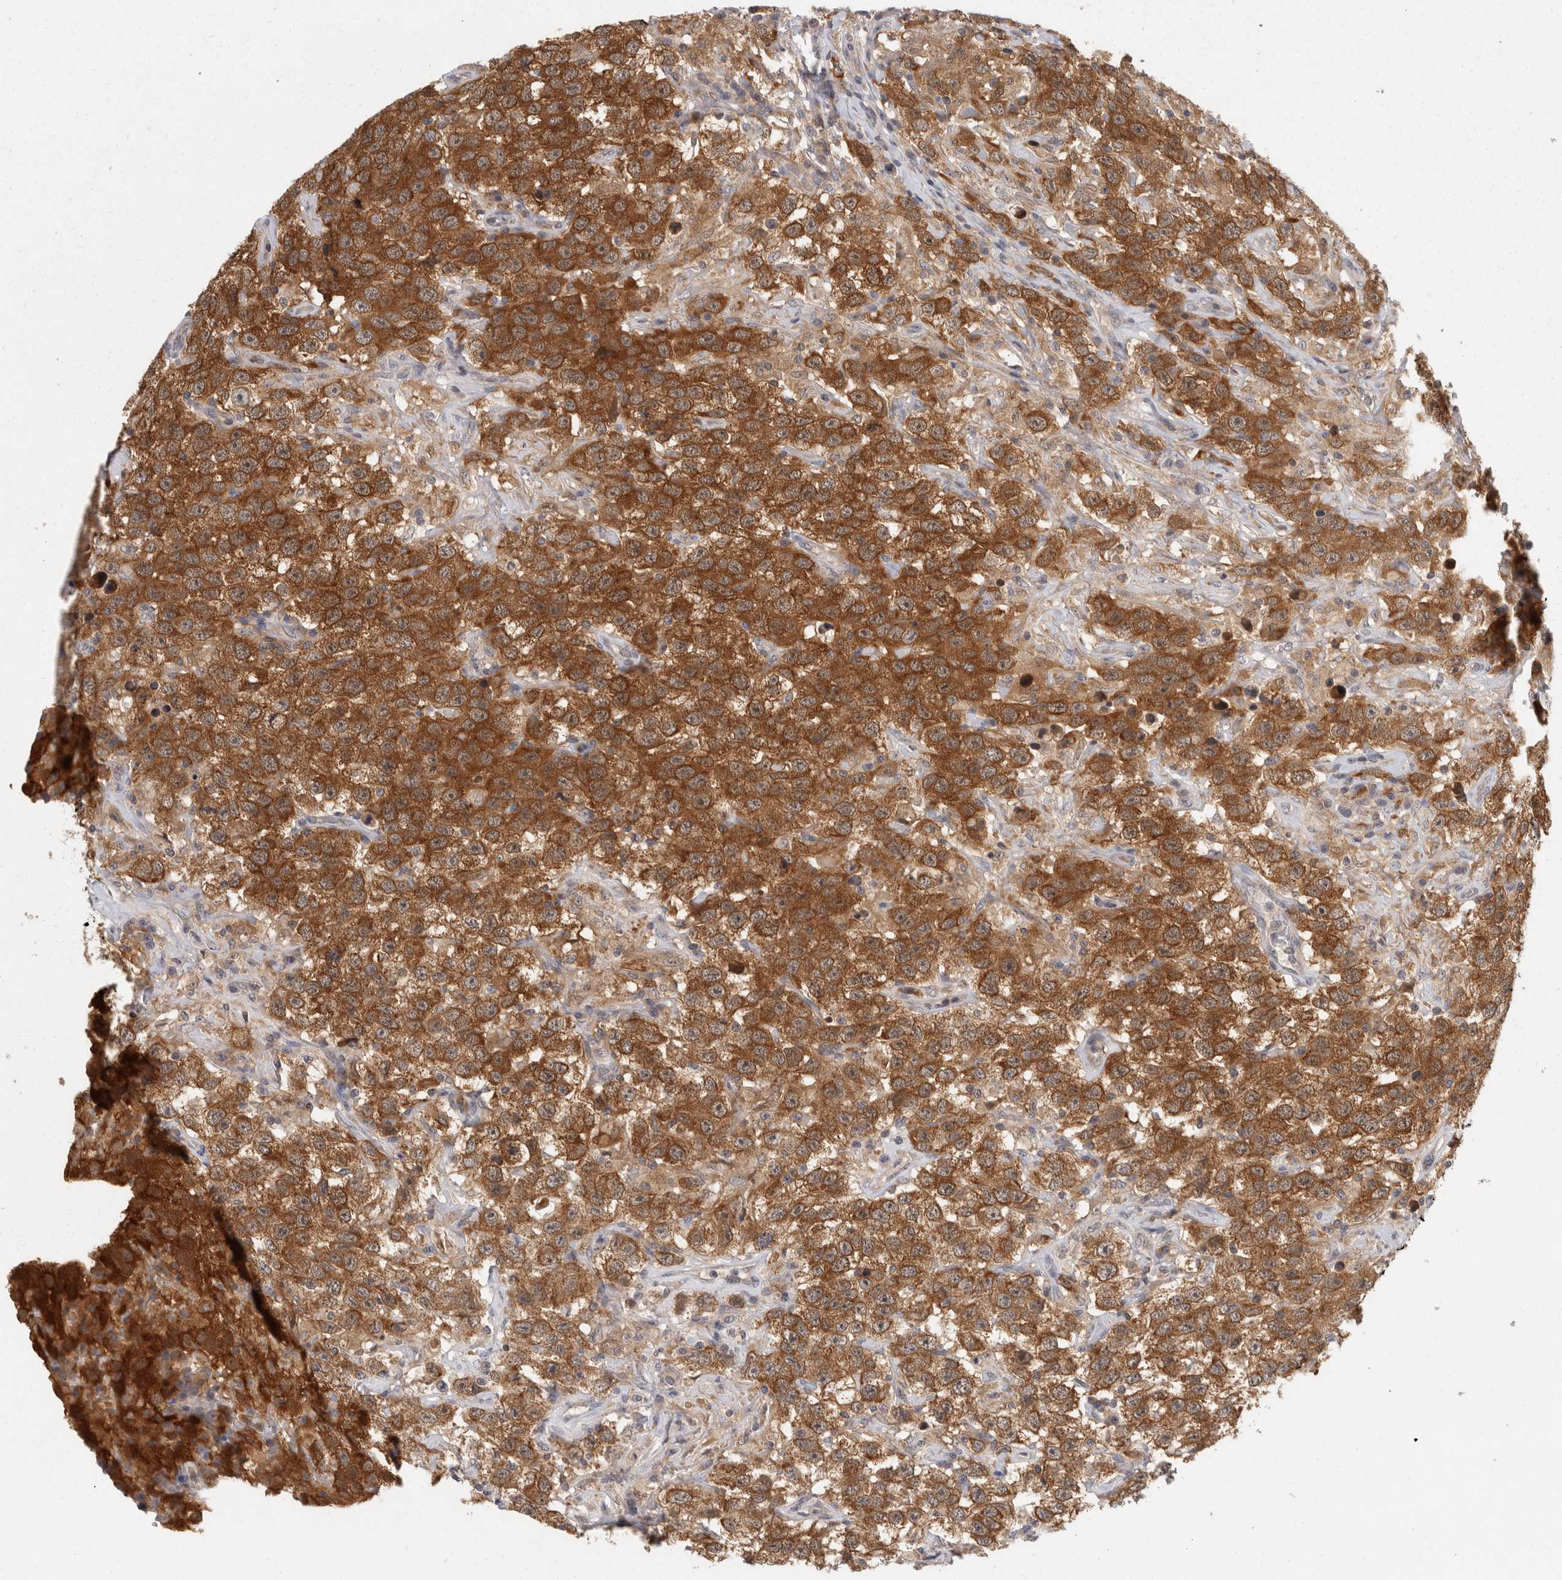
{"staining": {"intensity": "strong", "quantity": ">75%", "location": "cytoplasmic/membranous"}, "tissue": "testis cancer", "cell_type": "Tumor cells", "image_type": "cancer", "snomed": [{"axis": "morphology", "description": "Seminoma, NOS"}, {"axis": "topography", "description": "Testis"}], "caption": "High-power microscopy captured an immunohistochemistry (IHC) histopathology image of seminoma (testis), revealing strong cytoplasmic/membranous expression in about >75% of tumor cells. The staining was performed using DAB (3,3'-diaminobenzidine) to visualize the protein expression in brown, while the nuclei were stained in blue with hematoxylin (Magnification: 20x).", "gene": "ACAT2", "patient": {"sex": "male", "age": 41}}